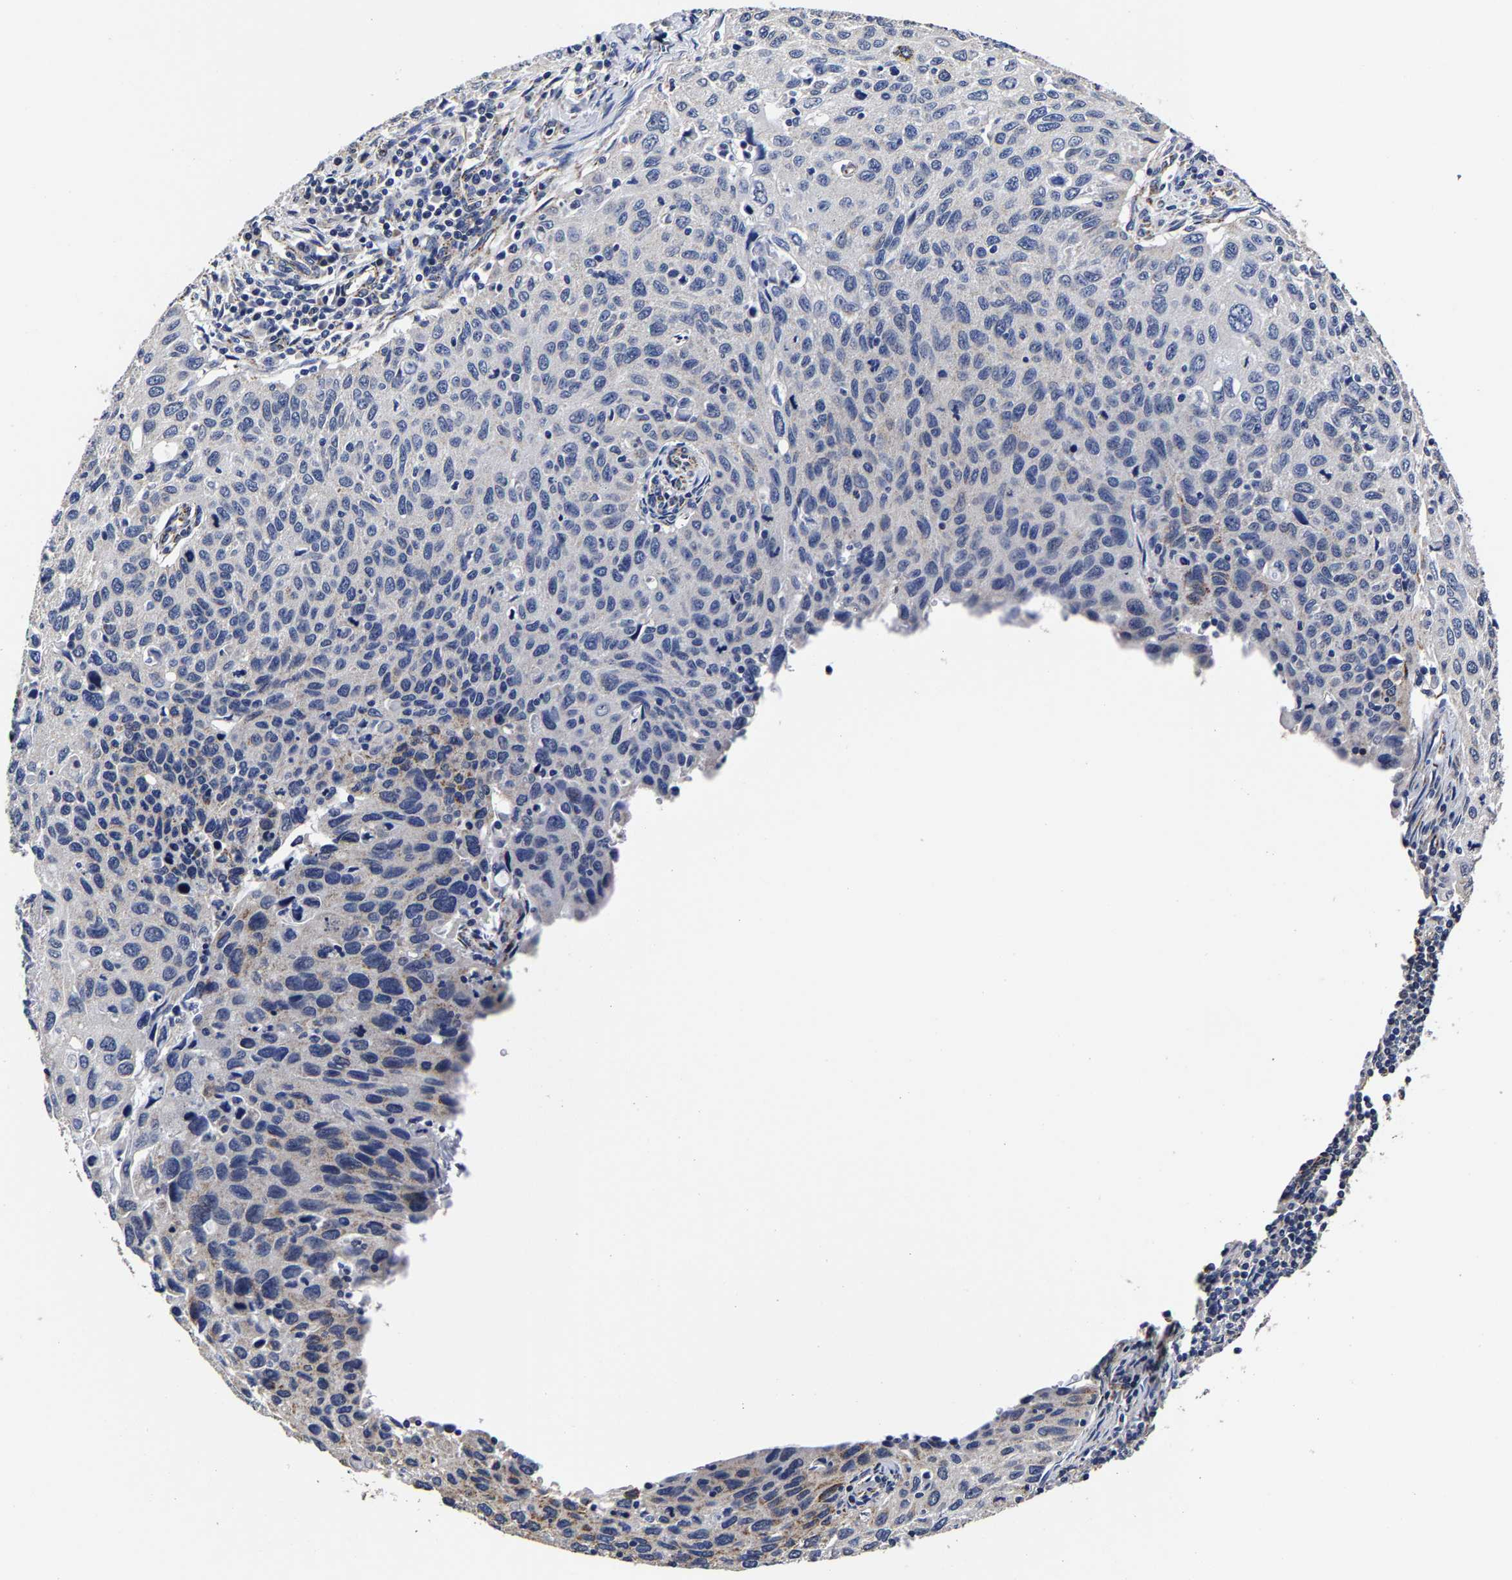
{"staining": {"intensity": "negative", "quantity": "none", "location": "none"}, "tissue": "cervical cancer", "cell_type": "Tumor cells", "image_type": "cancer", "snomed": [{"axis": "morphology", "description": "Squamous cell carcinoma, NOS"}, {"axis": "topography", "description": "Cervix"}], "caption": "The immunohistochemistry image has no significant positivity in tumor cells of squamous cell carcinoma (cervical) tissue. (DAB (3,3'-diaminobenzidine) immunohistochemistry, high magnification).", "gene": "AASS", "patient": {"sex": "female", "age": 53}}